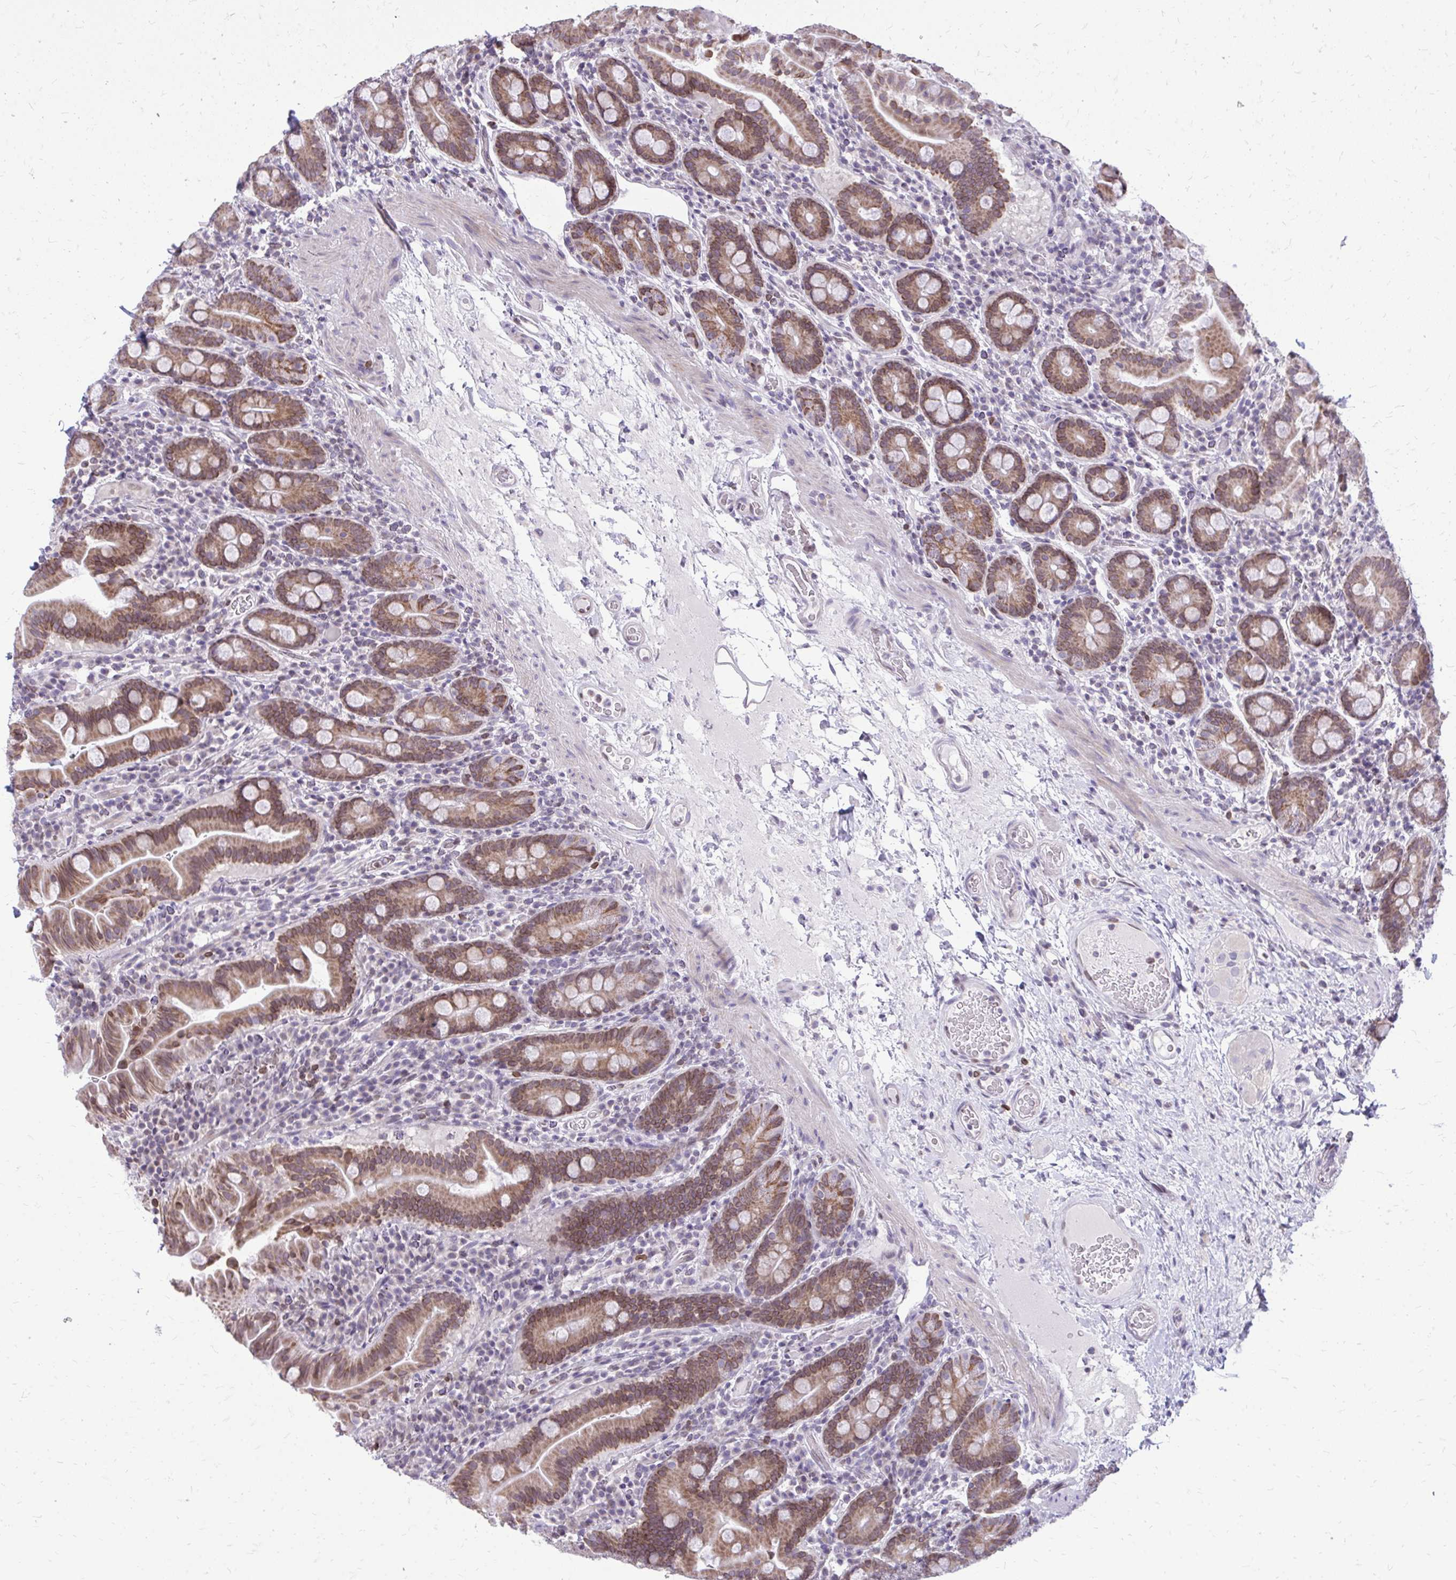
{"staining": {"intensity": "moderate", "quantity": ">75%", "location": "cytoplasmic/membranous,nuclear"}, "tissue": "small intestine", "cell_type": "Glandular cells", "image_type": "normal", "snomed": [{"axis": "morphology", "description": "Normal tissue, NOS"}, {"axis": "topography", "description": "Small intestine"}], "caption": "Immunohistochemistry histopathology image of unremarkable small intestine: human small intestine stained using IHC reveals medium levels of moderate protein expression localized specifically in the cytoplasmic/membranous,nuclear of glandular cells, appearing as a cytoplasmic/membranous,nuclear brown color.", "gene": "RPS6KA2", "patient": {"sex": "male", "age": 26}}